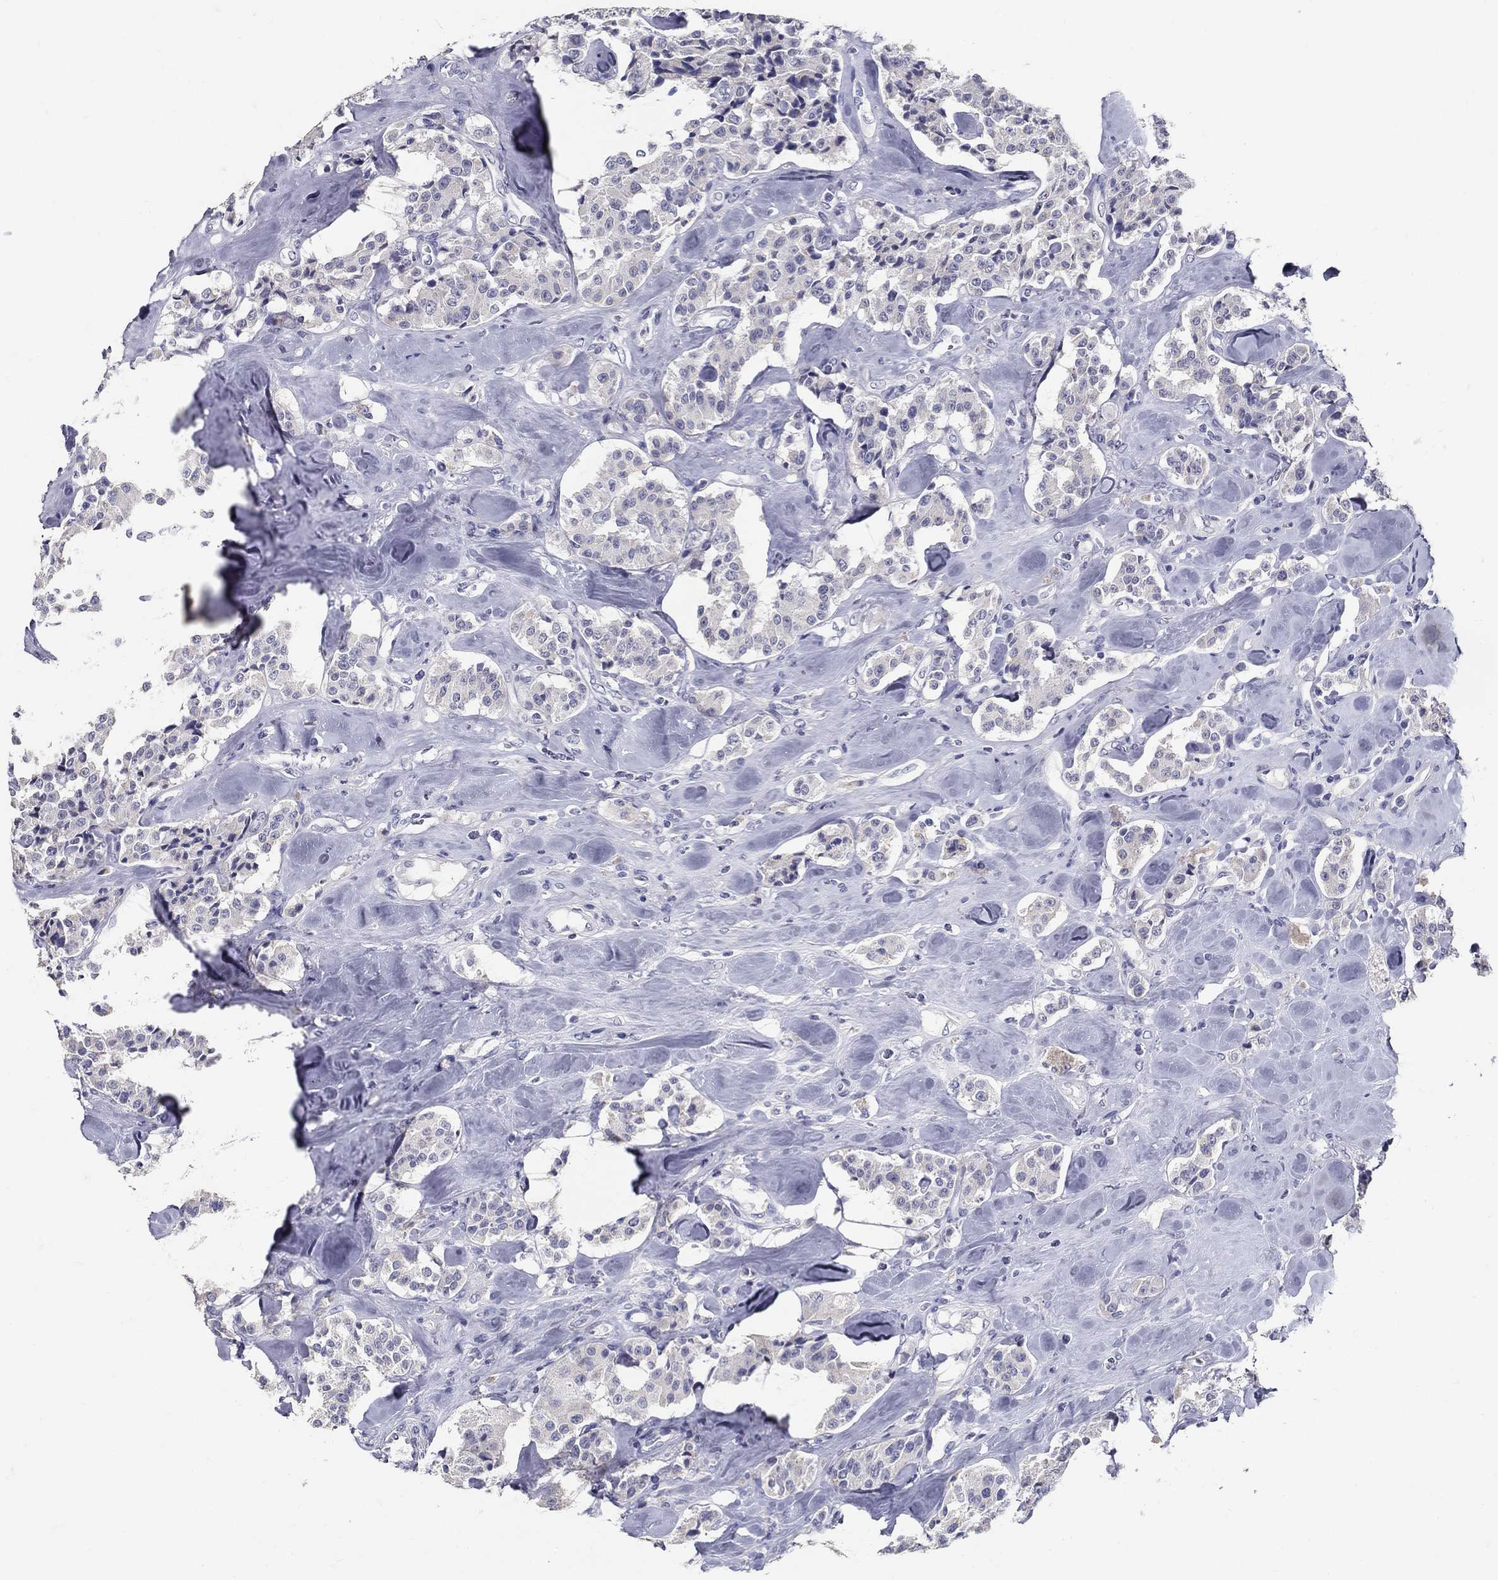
{"staining": {"intensity": "negative", "quantity": "none", "location": "none"}, "tissue": "carcinoid", "cell_type": "Tumor cells", "image_type": "cancer", "snomed": [{"axis": "morphology", "description": "Carcinoid, malignant, NOS"}, {"axis": "topography", "description": "Pancreas"}], "caption": "This is a image of immunohistochemistry staining of carcinoid, which shows no staining in tumor cells.", "gene": "POMC", "patient": {"sex": "male", "age": 41}}